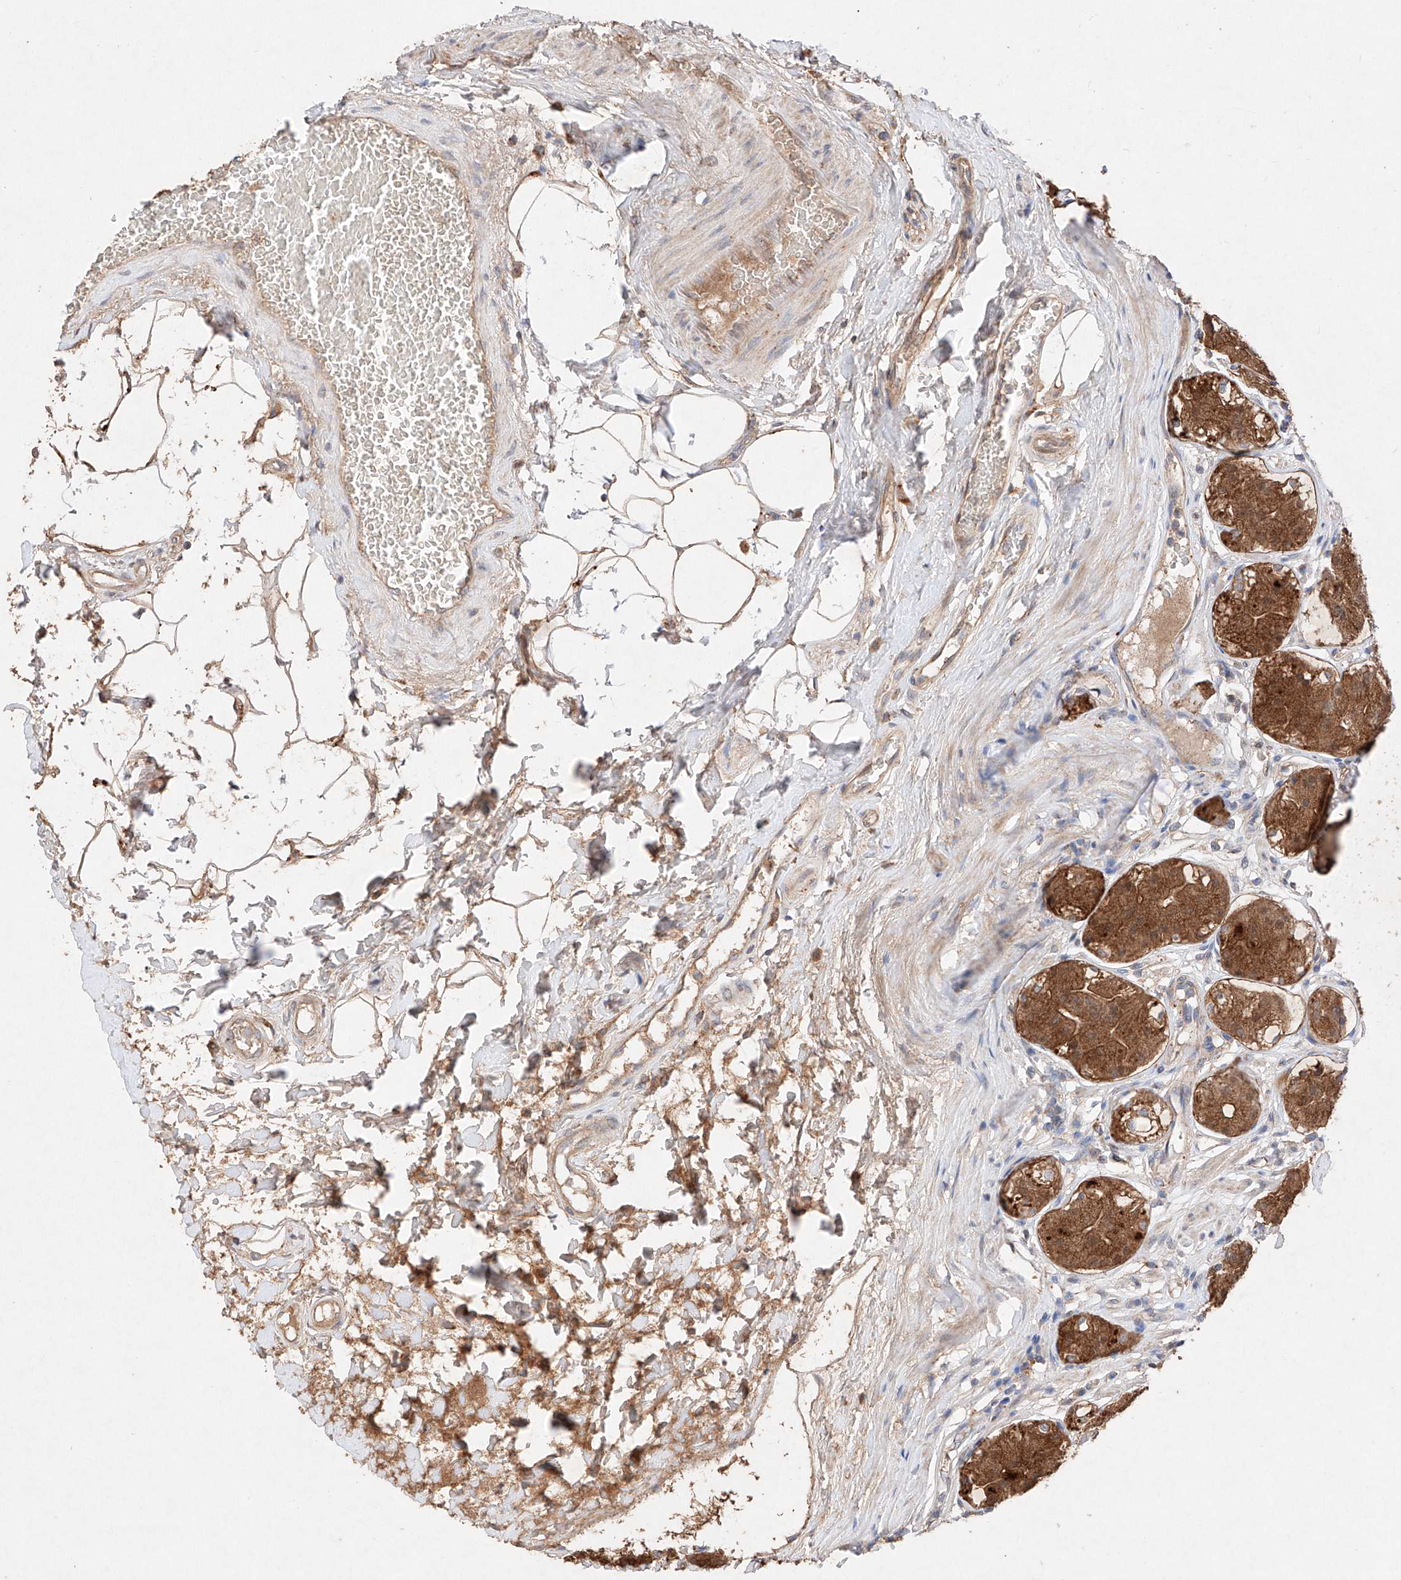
{"staining": {"intensity": "strong", "quantity": "25%-75%", "location": "cytoplasmic/membranous"}, "tissue": "stomach", "cell_type": "Glandular cells", "image_type": "normal", "snomed": [{"axis": "morphology", "description": "Normal tissue, NOS"}, {"axis": "topography", "description": "Stomach"}, {"axis": "topography", "description": "Stomach, lower"}], "caption": "Protein expression analysis of benign human stomach reveals strong cytoplasmic/membranous expression in about 25%-75% of glandular cells. The protein of interest is stained brown, and the nuclei are stained in blue (DAB IHC with brightfield microscopy, high magnification).", "gene": "C6orf62", "patient": {"sex": "female", "age": 56}}